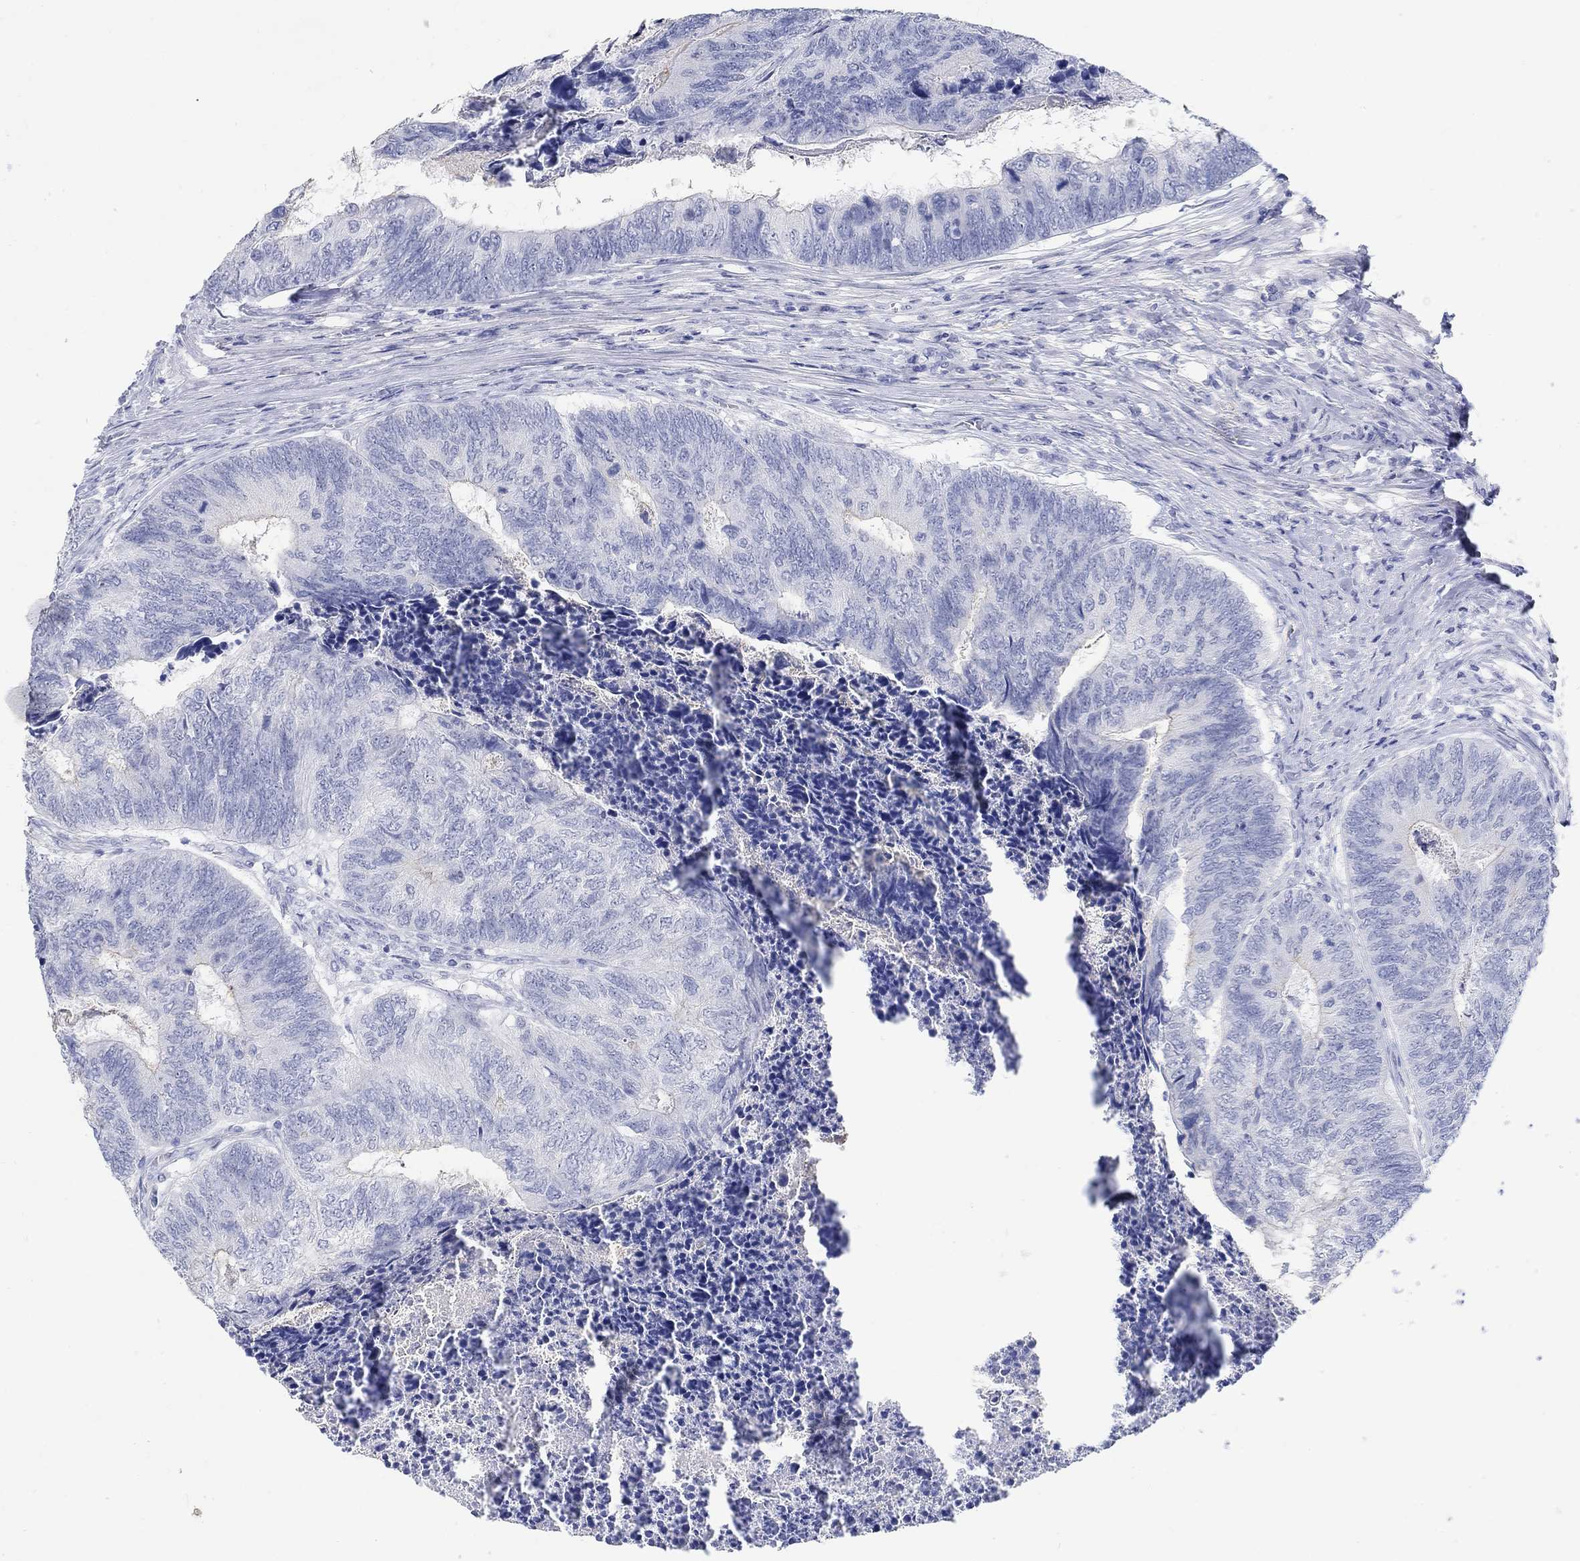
{"staining": {"intensity": "negative", "quantity": "none", "location": "none"}, "tissue": "colorectal cancer", "cell_type": "Tumor cells", "image_type": "cancer", "snomed": [{"axis": "morphology", "description": "Adenocarcinoma, NOS"}, {"axis": "topography", "description": "Colon"}], "caption": "Colorectal cancer (adenocarcinoma) was stained to show a protein in brown. There is no significant positivity in tumor cells.", "gene": "GRIA3", "patient": {"sex": "female", "age": 67}}